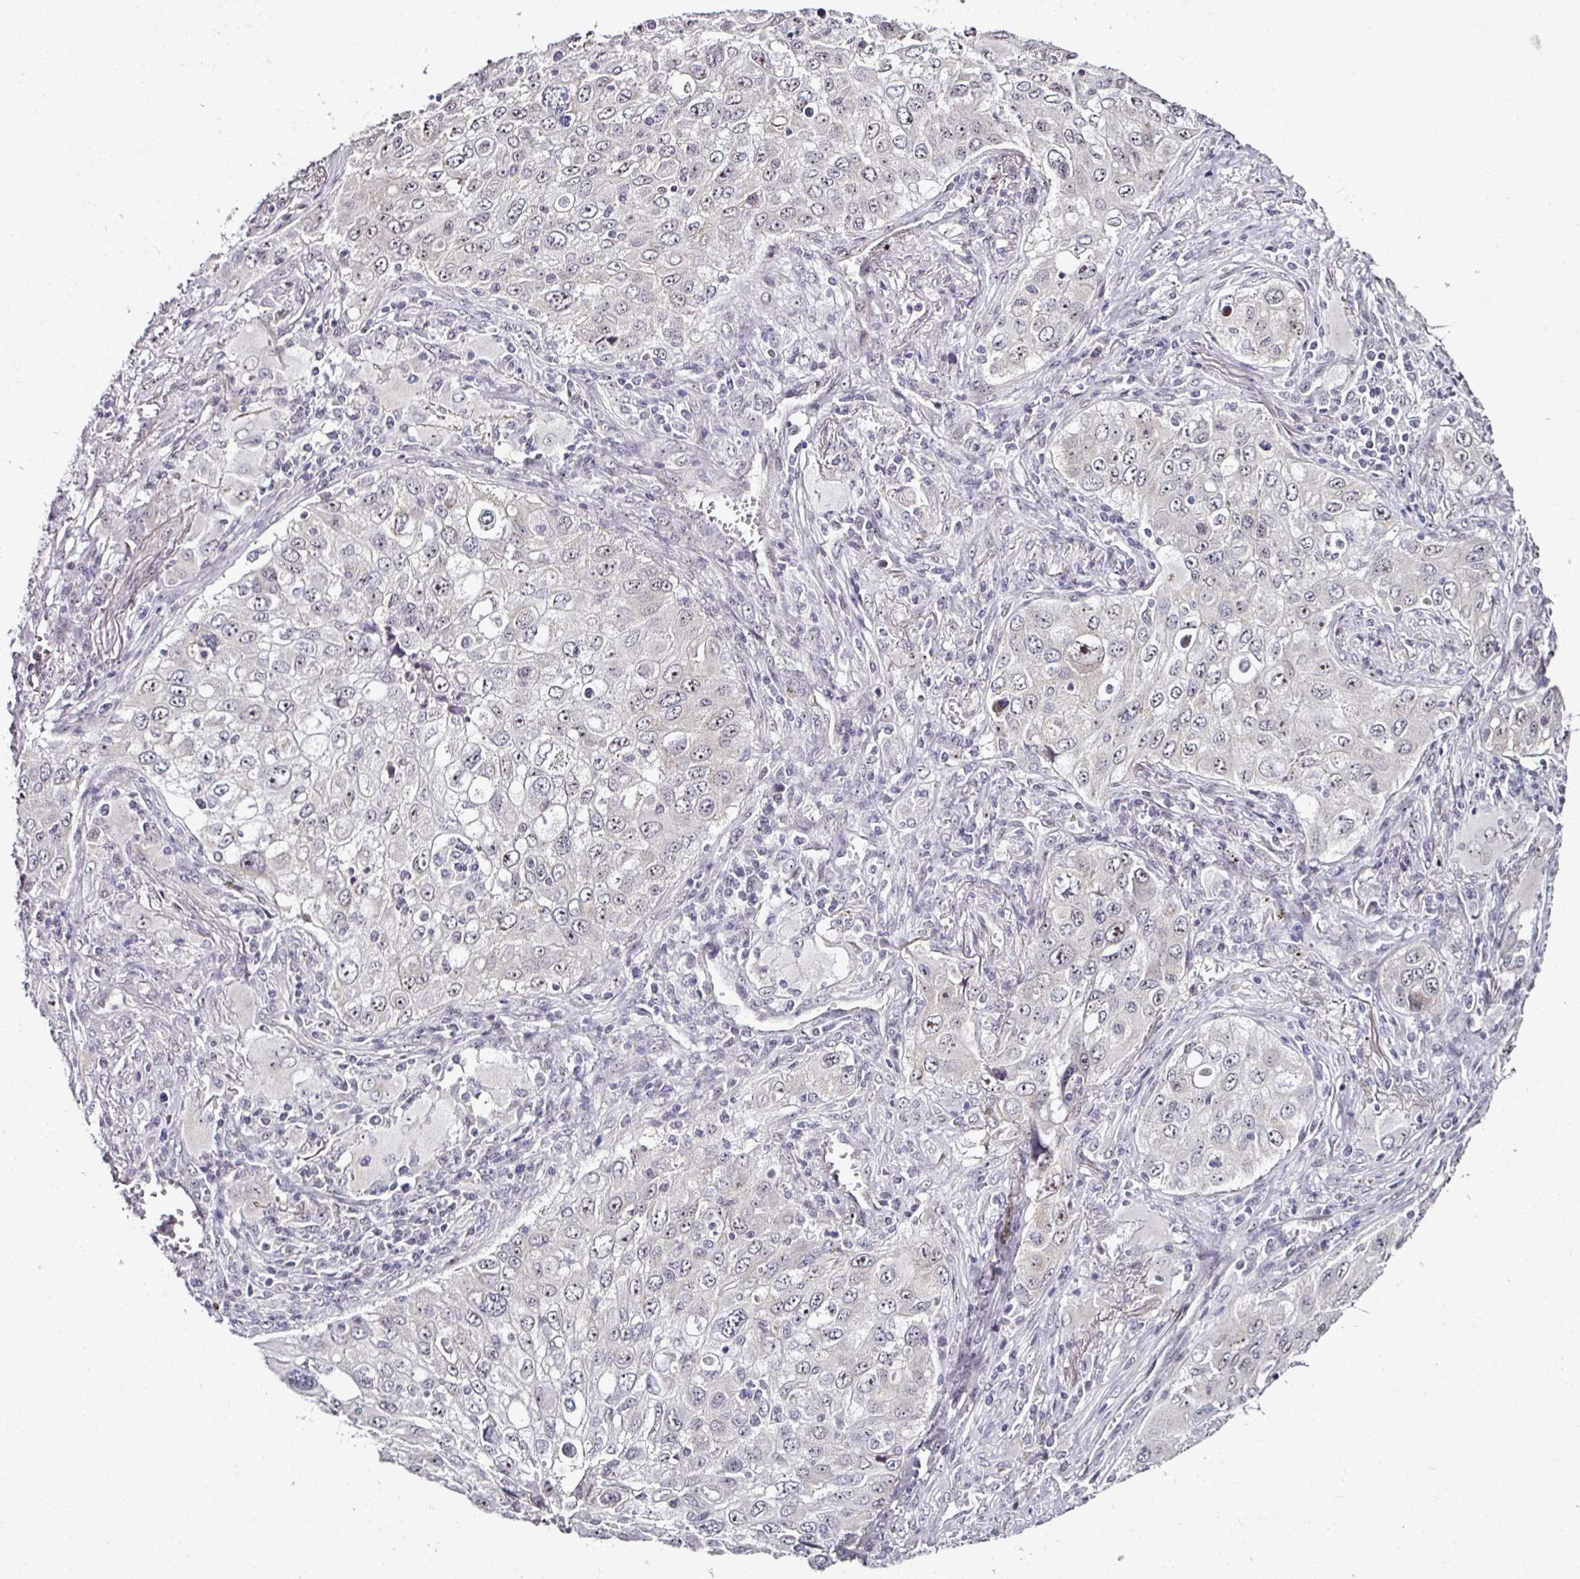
{"staining": {"intensity": "weak", "quantity": "25%-75%", "location": "nuclear"}, "tissue": "lung cancer", "cell_type": "Tumor cells", "image_type": "cancer", "snomed": [{"axis": "morphology", "description": "Adenocarcinoma, NOS"}, {"axis": "morphology", "description": "Adenocarcinoma, metastatic, NOS"}, {"axis": "topography", "description": "Lymph node"}, {"axis": "topography", "description": "Lung"}], "caption": "This is an image of immunohistochemistry staining of adenocarcinoma (lung), which shows weak positivity in the nuclear of tumor cells.", "gene": "NACC2", "patient": {"sex": "female", "age": 42}}